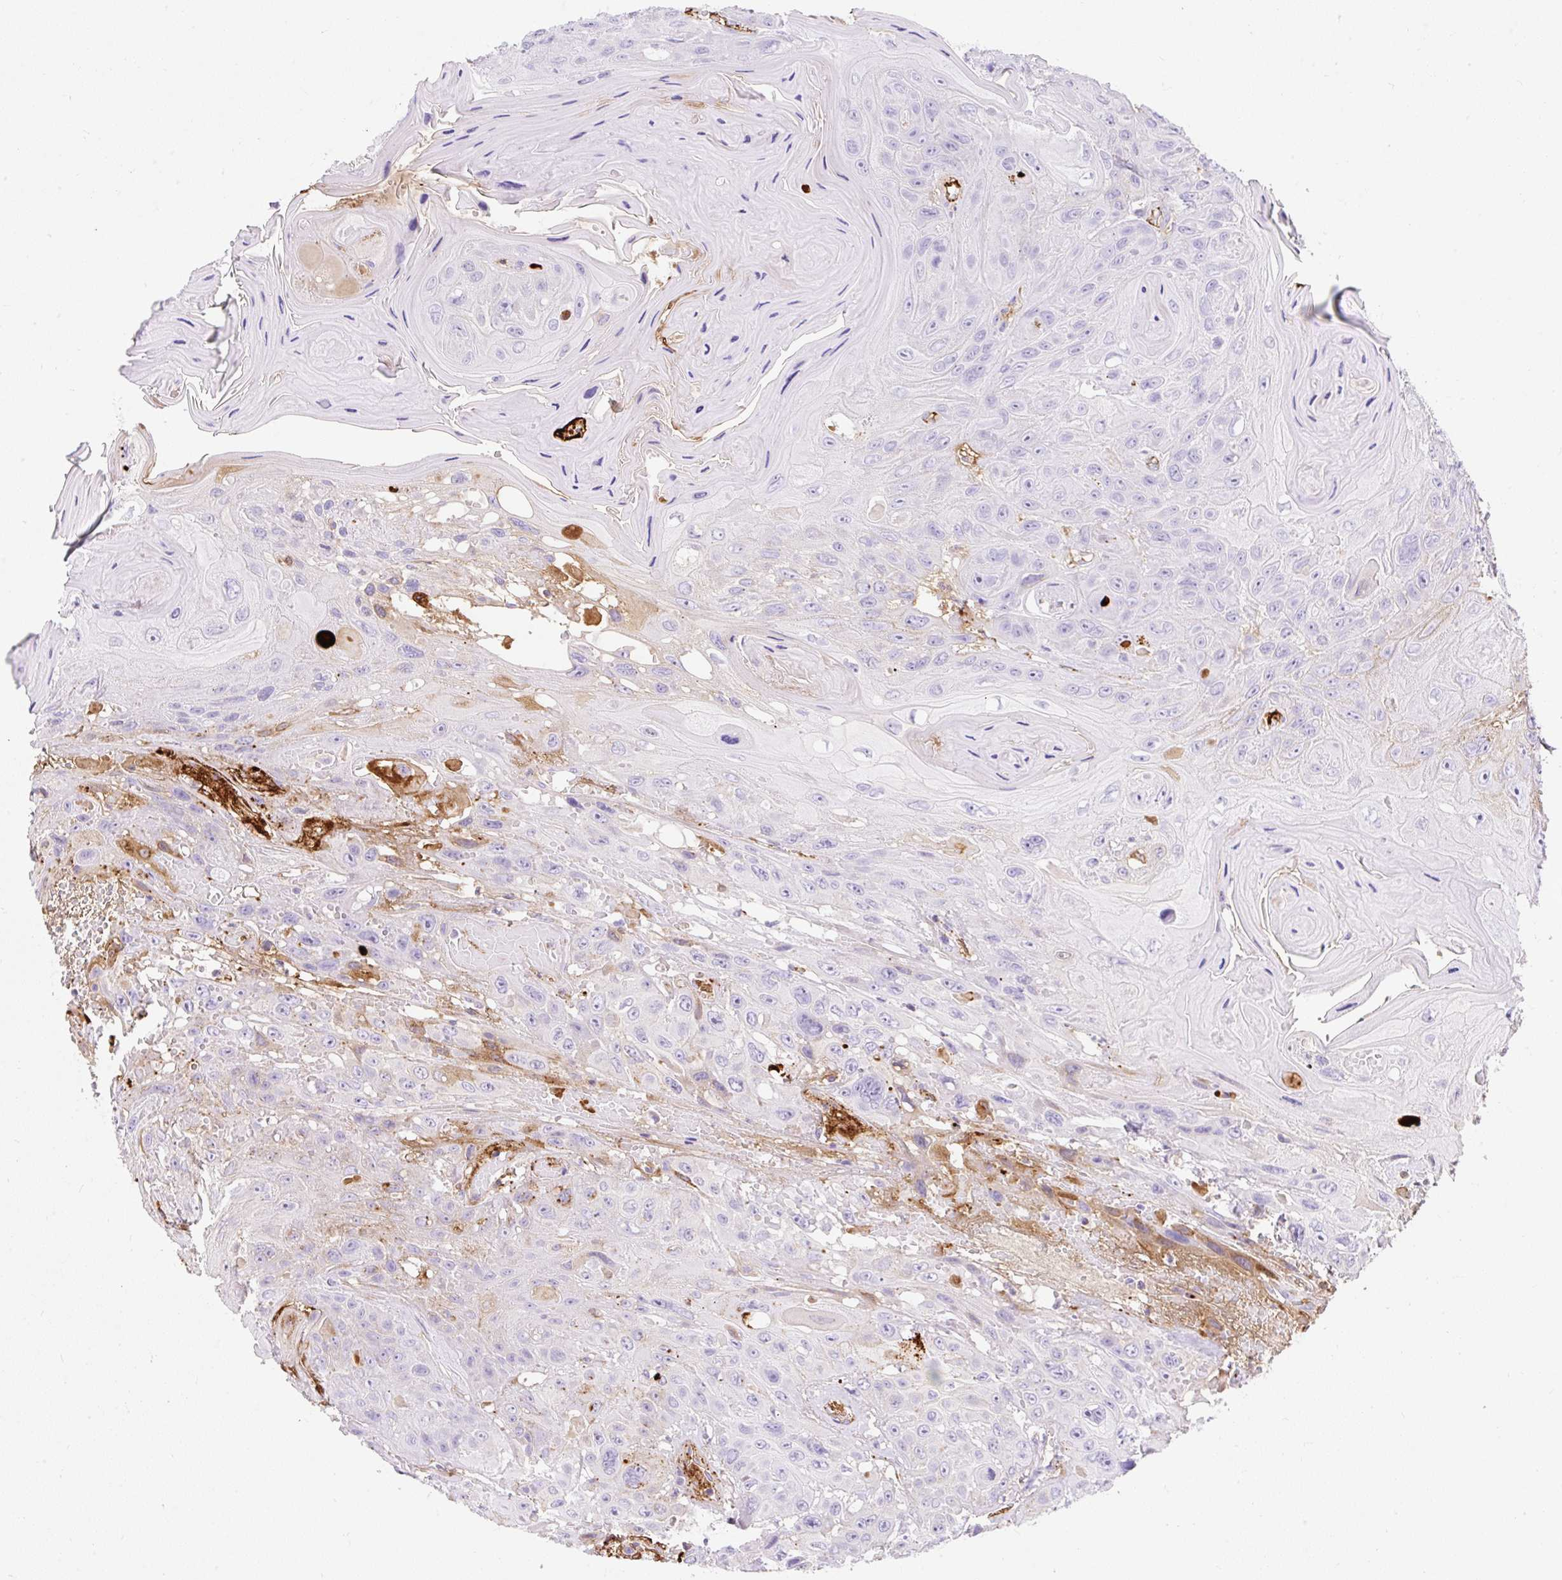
{"staining": {"intensity": "moderate", "quantity": "<25%", "location": "cytoplasmic/membranous"}, "tissue": "head and neck cancer", "cell_type": "Tumor cells", "image_type": "cancer", "snomed": [{"axis": "morphology", "description": "Squamous cell carcinoma, NOS"}, {"axis": "topography", "description": "Head-Neck"}], "caption": "Tumor cells exhibit moderate cytoplasmic/membranous positivity in about <25% of cells in head and neck cancer.", "gene": "APOC4-APOC2", "patient": {"sex": "female", "age": 59}}